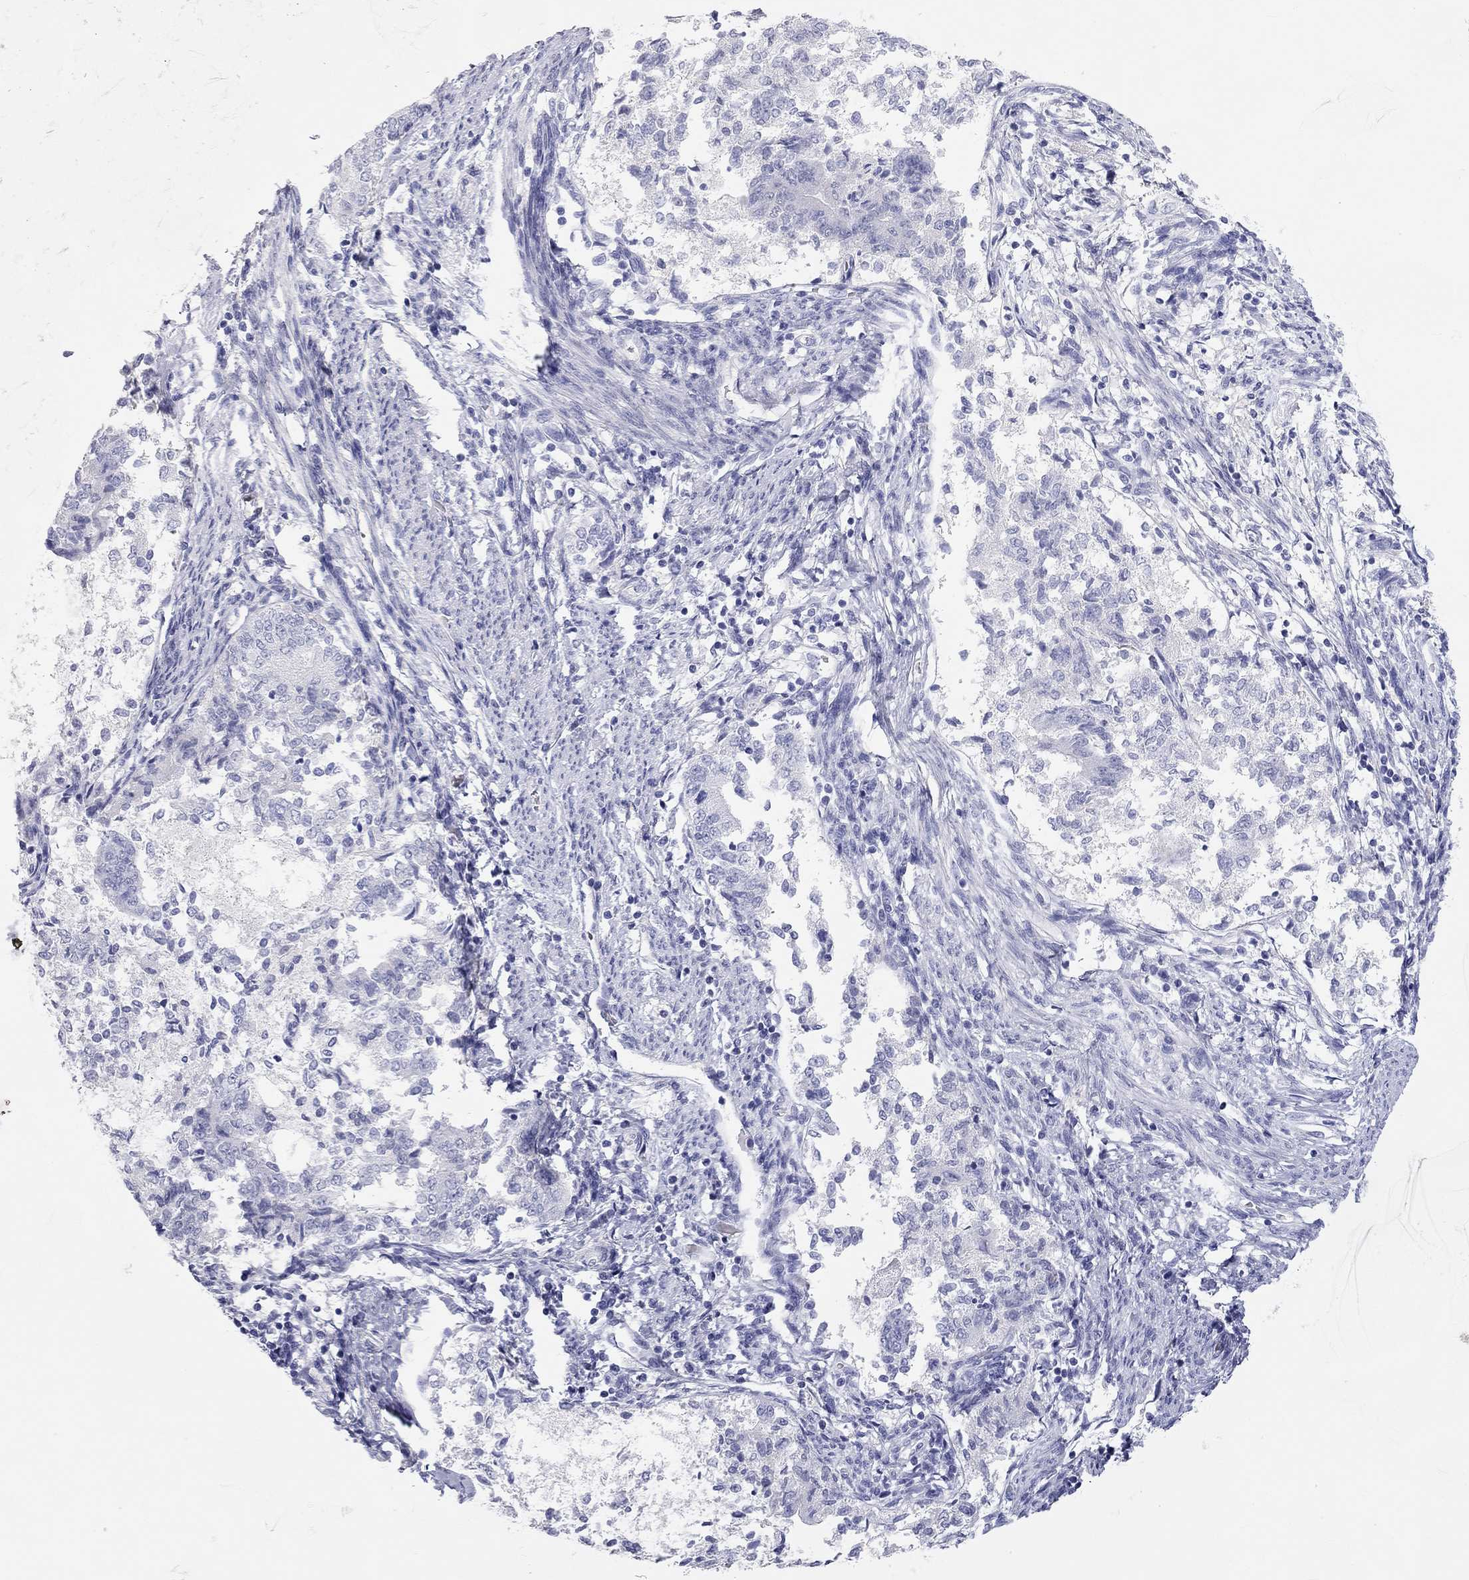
{"staining": {"intensity": "negative", "quantity": "none", "location": "none"}, "tissue": "endometrial cancer", "cell_type": "Tumor cells", "image_type": "cancer", "snomed": [{"axis": "morphology", "description": "Adenocarcinoma, NOS"}, {"axis": "topography", "description": "Endometrium"}], "caption": "A micrograph of human endometrial cancer (adenocarcinoma) is negative for staining in tumor cells.", "gene": "PCDHGC5", "patient": {"sex": "female", "age": 65}}